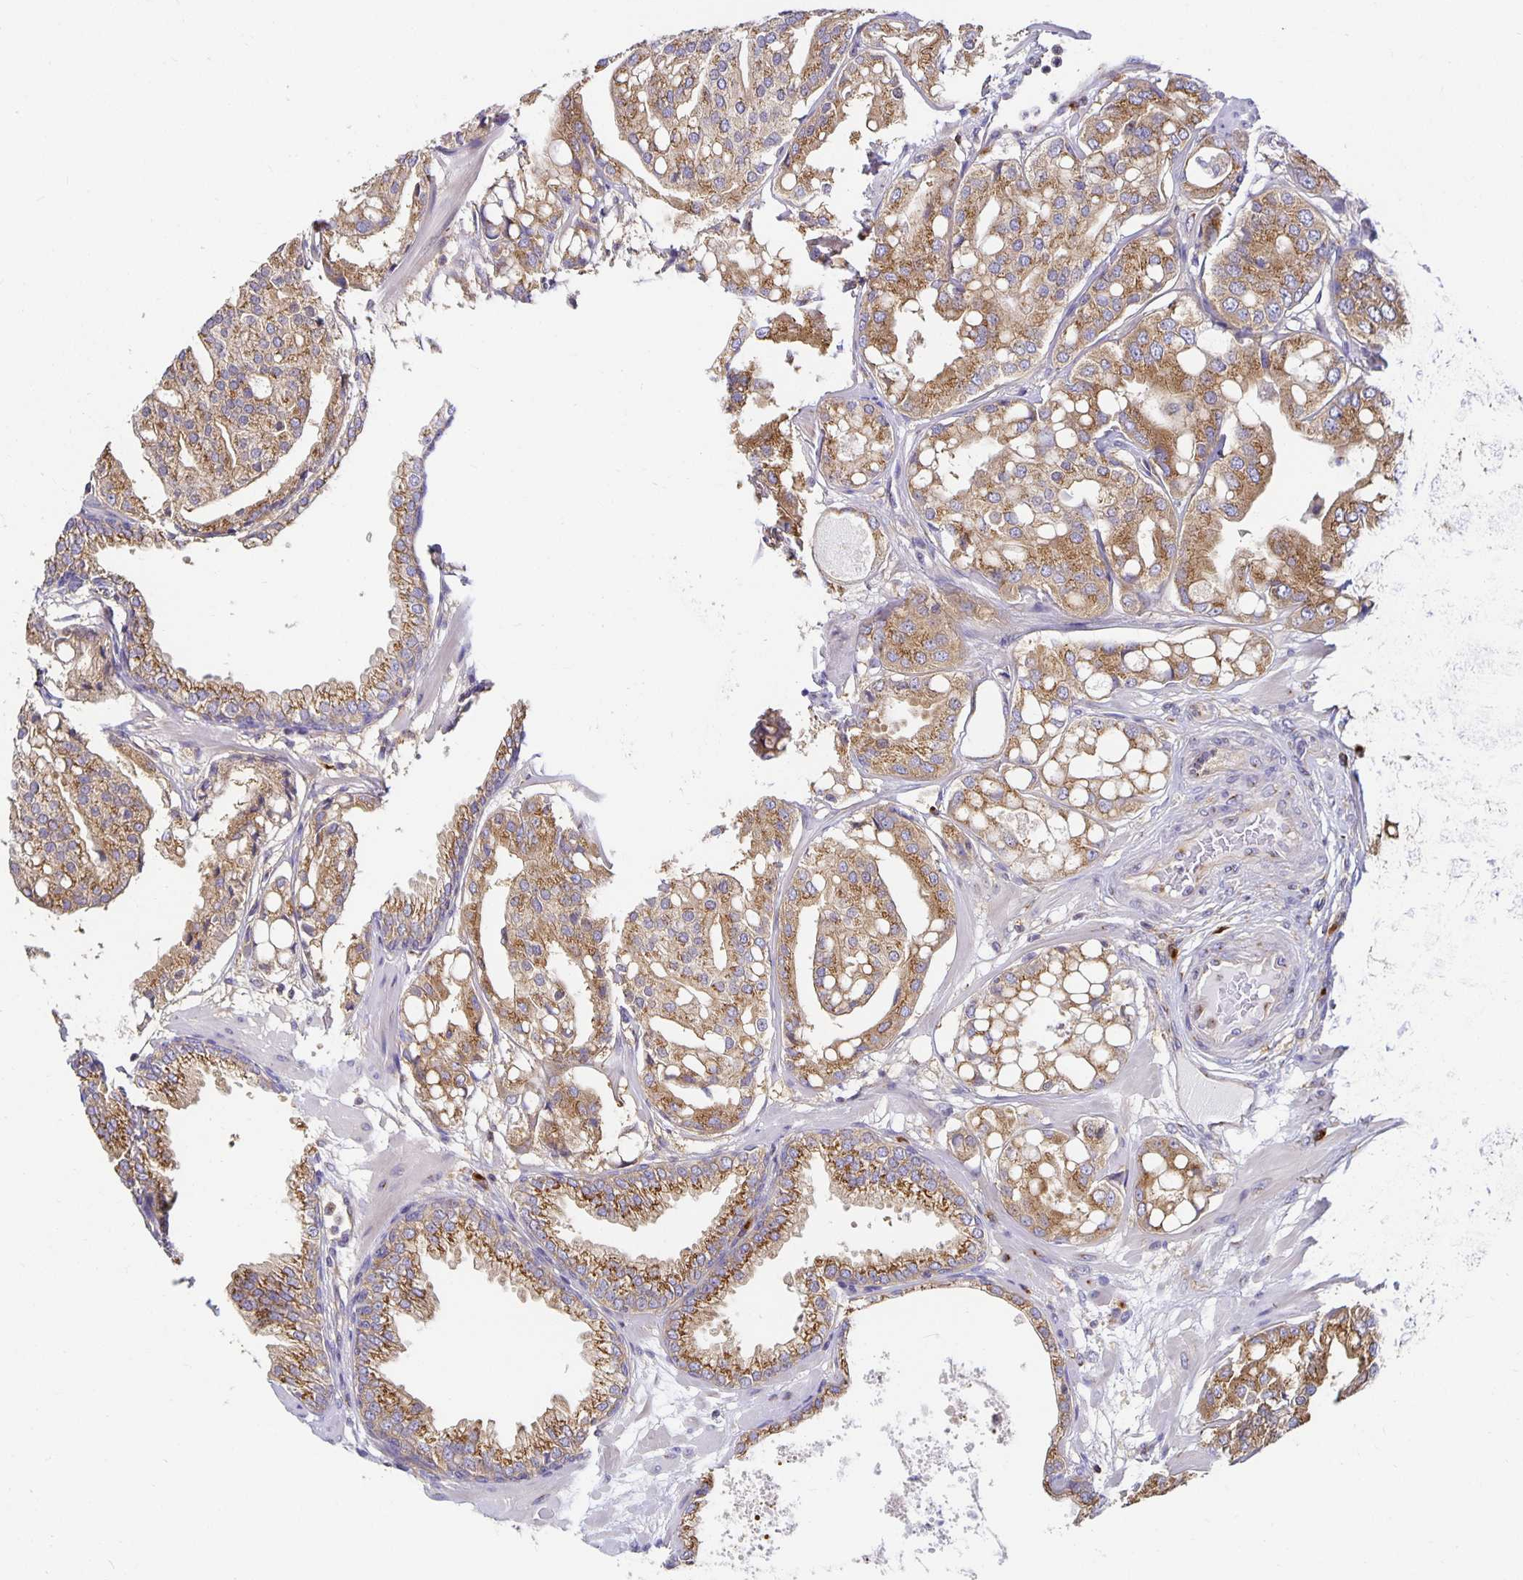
{"staining": {"intensity": "moderate", "quantity": ">75%", "location": "cytoplasmic/membranous"}, "tissue": "renal cancer", "cell_type": "Tumor cells", "image_type": "cancer", "snomed": [{"axis": "morphology", "description": "Adenocarcinoma, NOS"}, {"axis": "topography", "description": "Urinary bladder"}], "caption": "The micrograph reveals immunohistochemical staining of renal cancer. There is moderate cytoplasmic/membranous positivity is appreciated in about >75% of tumor cells.", "gene": "USO1", "patient": {"sex": "male", "age": 61}}